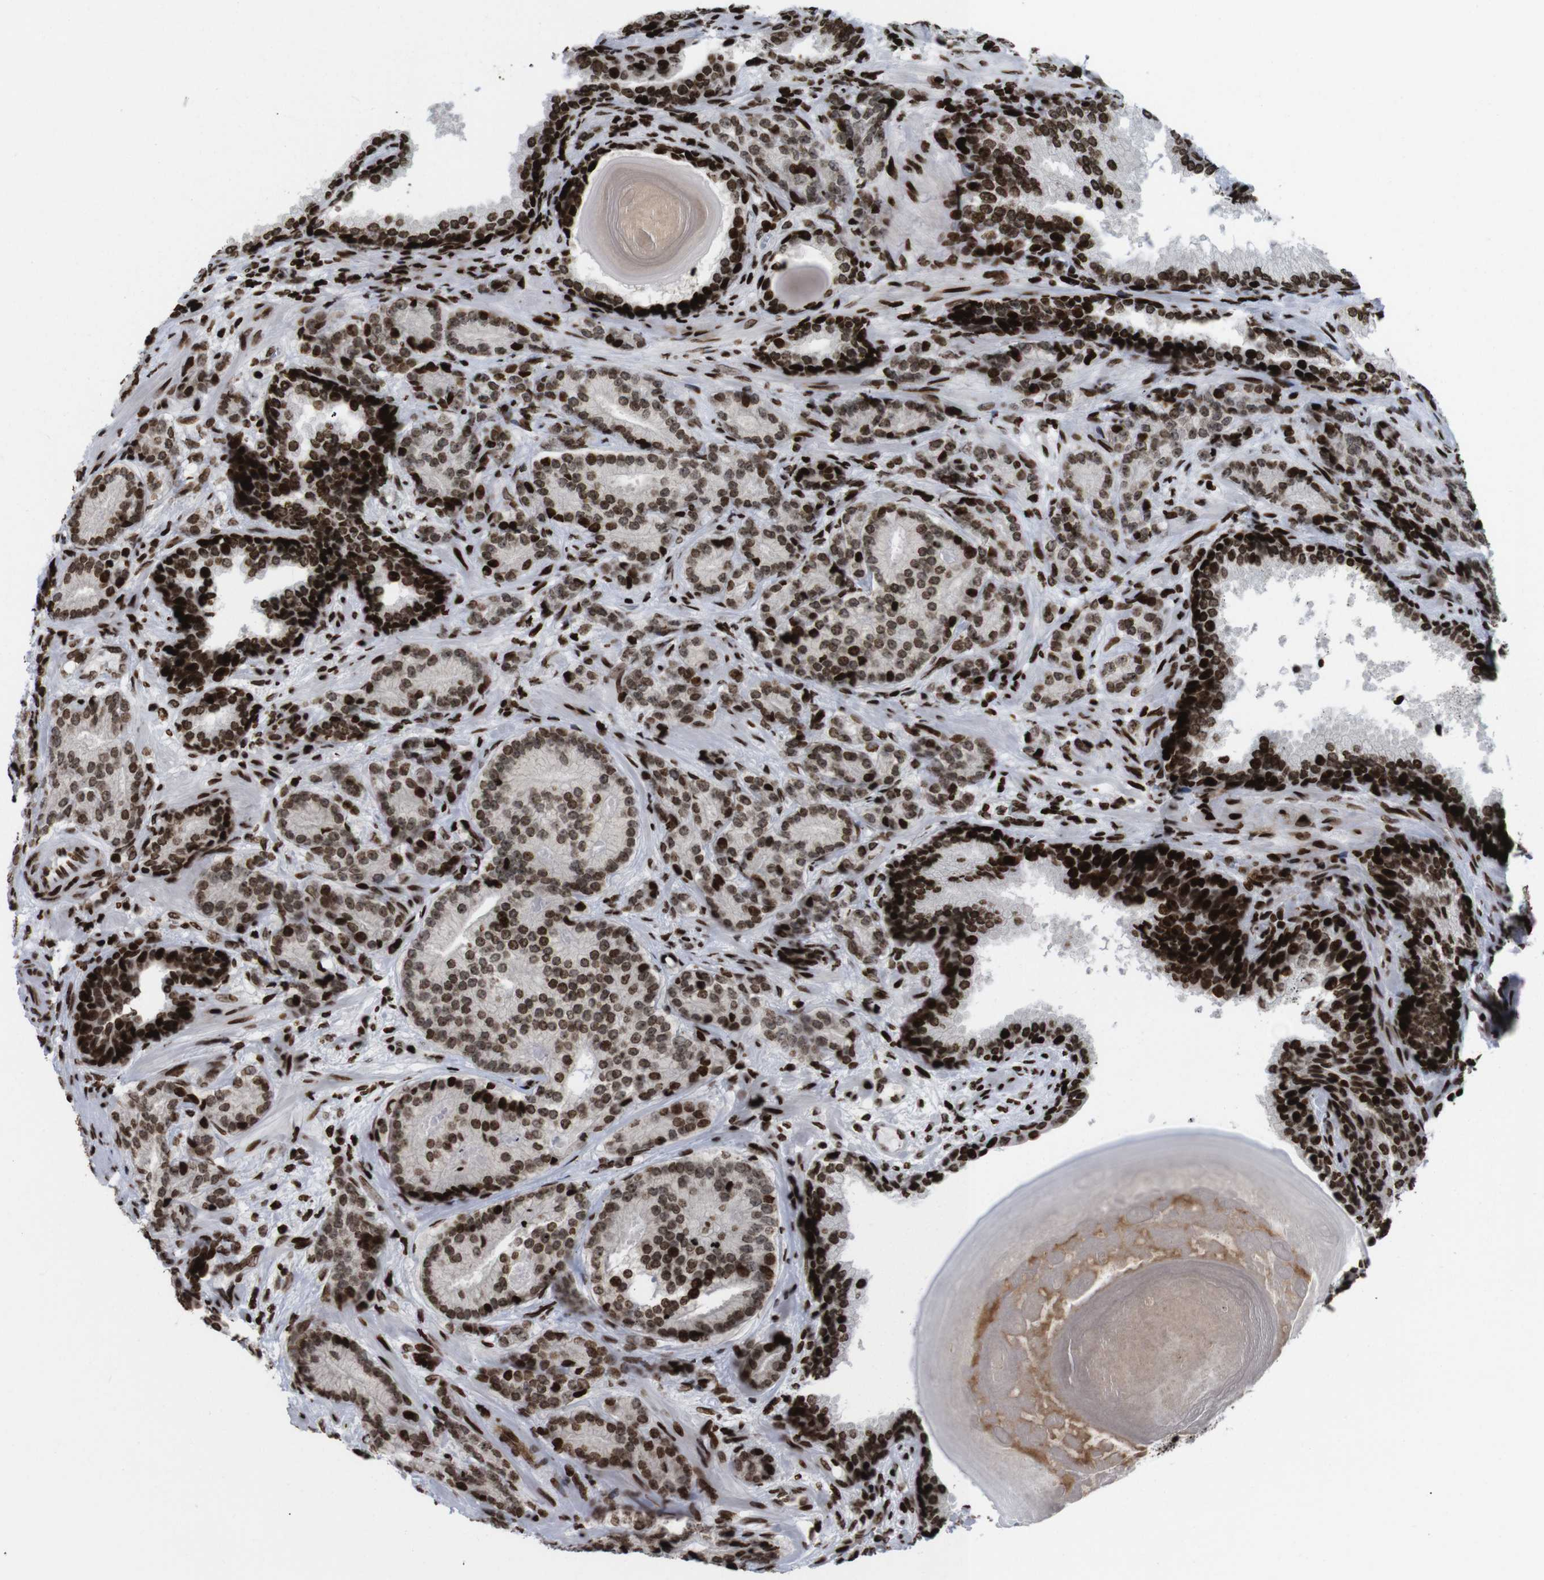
{"staining": {"intensity": "strong", "quantity": ">75%", "location": "nuclear"}, "tissue": "prostate cancer", "cell_type": "Tumor cells", "image_type": "cancer", "snomed": [{"axis": "morphology", "description": "Adenocarcinoma, High grade"}, {"axis": "topography", "description": "Prostate"}], "caption": "Immunohistochemistry micrograph of neoplastic tissue: high-grade adenocarcinoma (prostate) stained using immunohistochemistry demonstrates high levels of strong protein expression localized specifically in the nuclear of tumor cells, appearing as a nuclear brown color.", "gene": "H1-4", "patient": {"sex": "male", "age": 61}}